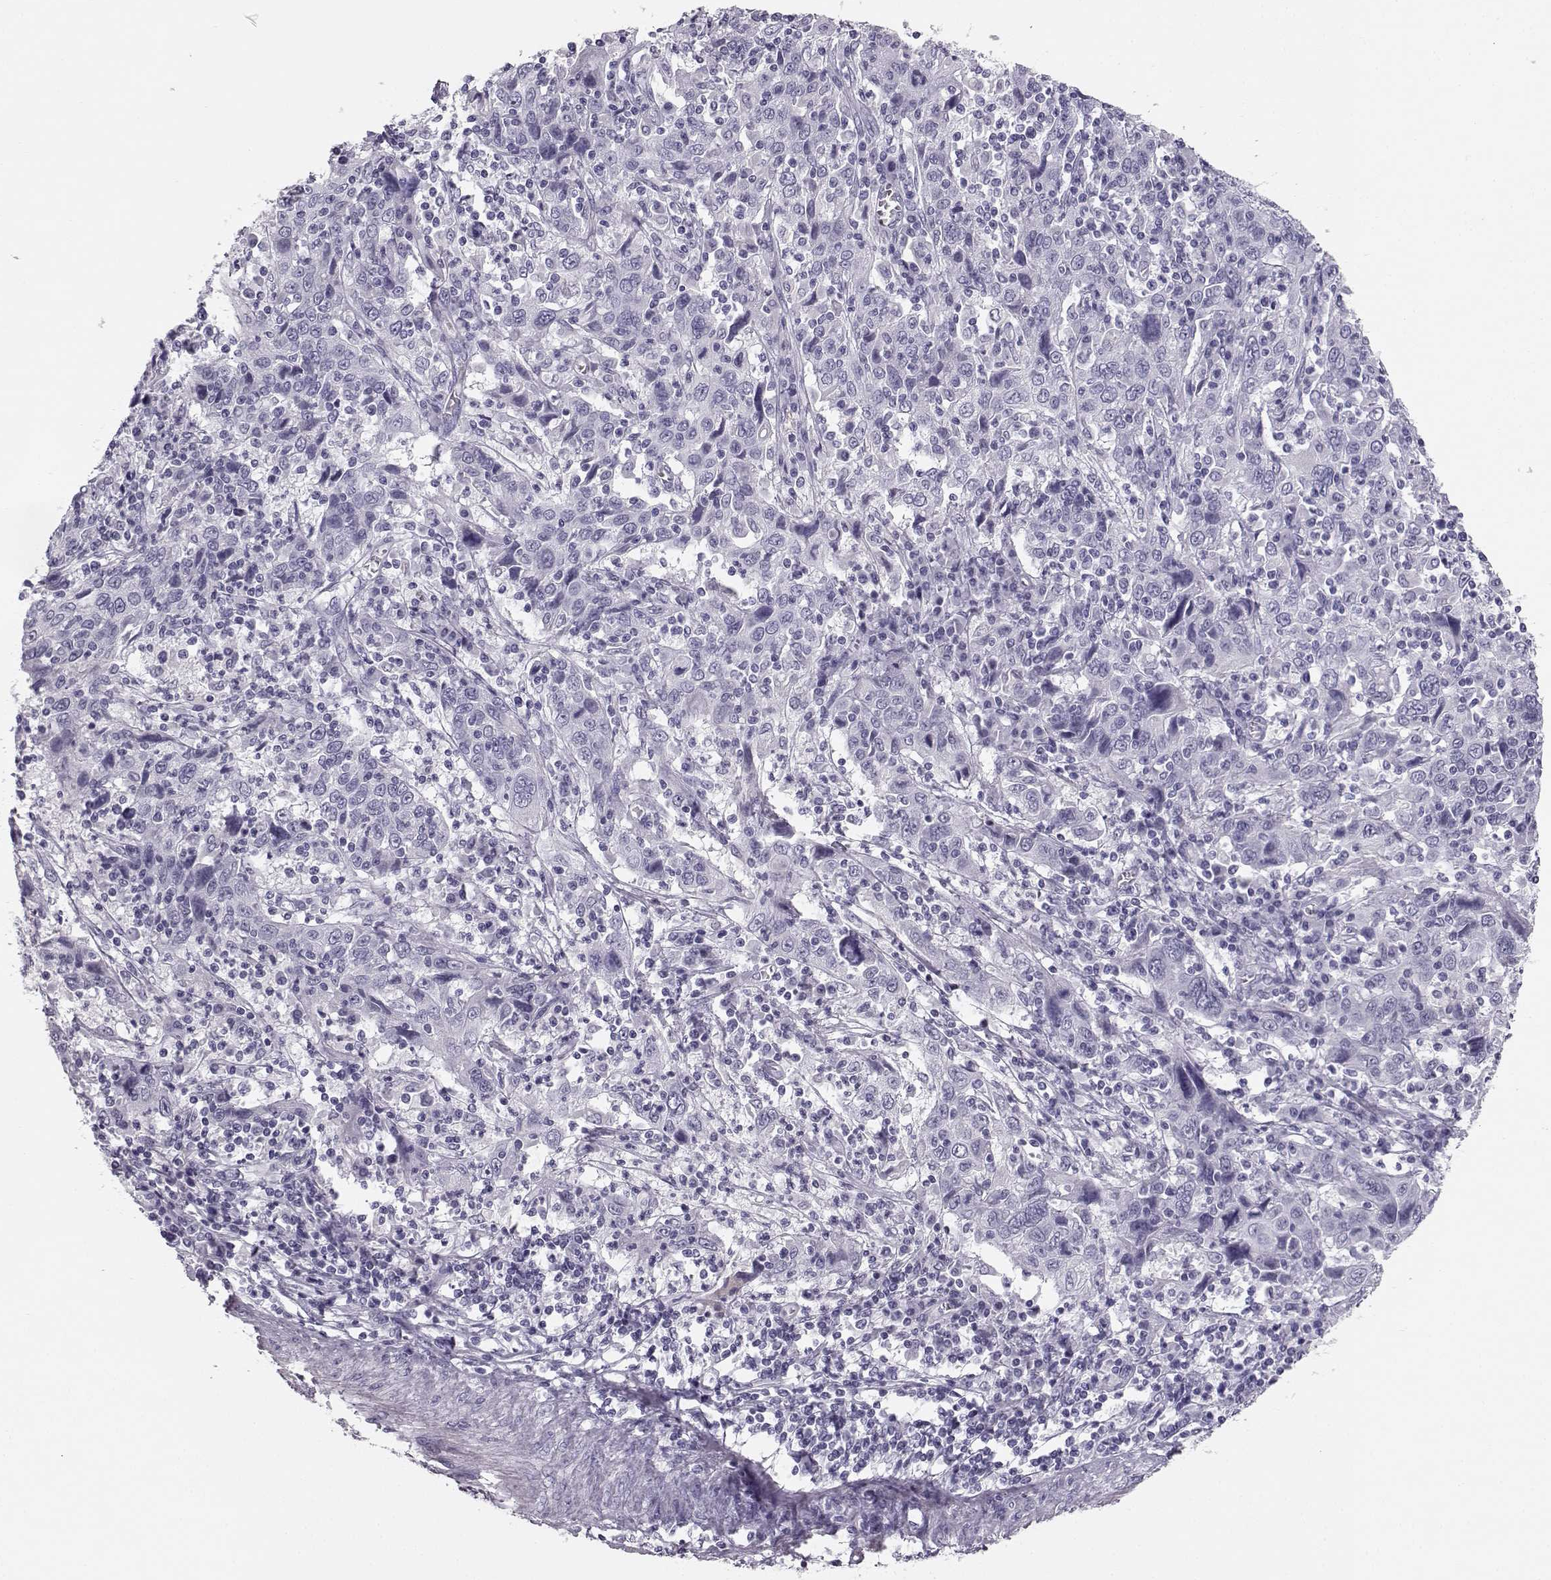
{"staining": {"intensity": "negative", "quantity": "none", "location": "none"}, "tissue": "cervical cancer", "cell_type": "Tumor cells", "image_type": "cancer", "snomed": [{"axis": "morphology", "description": "Squamous cell carcinoma, NOS"}, {"axis": "topography", "description": "Cervix"}], "caption": "A histopathology image of cervical squamous cell carcinoma stained for a protein shows no brown staining in tumor cells.", "gene": "BFSP2", "patient": {"sex": "female", "age": 46}}